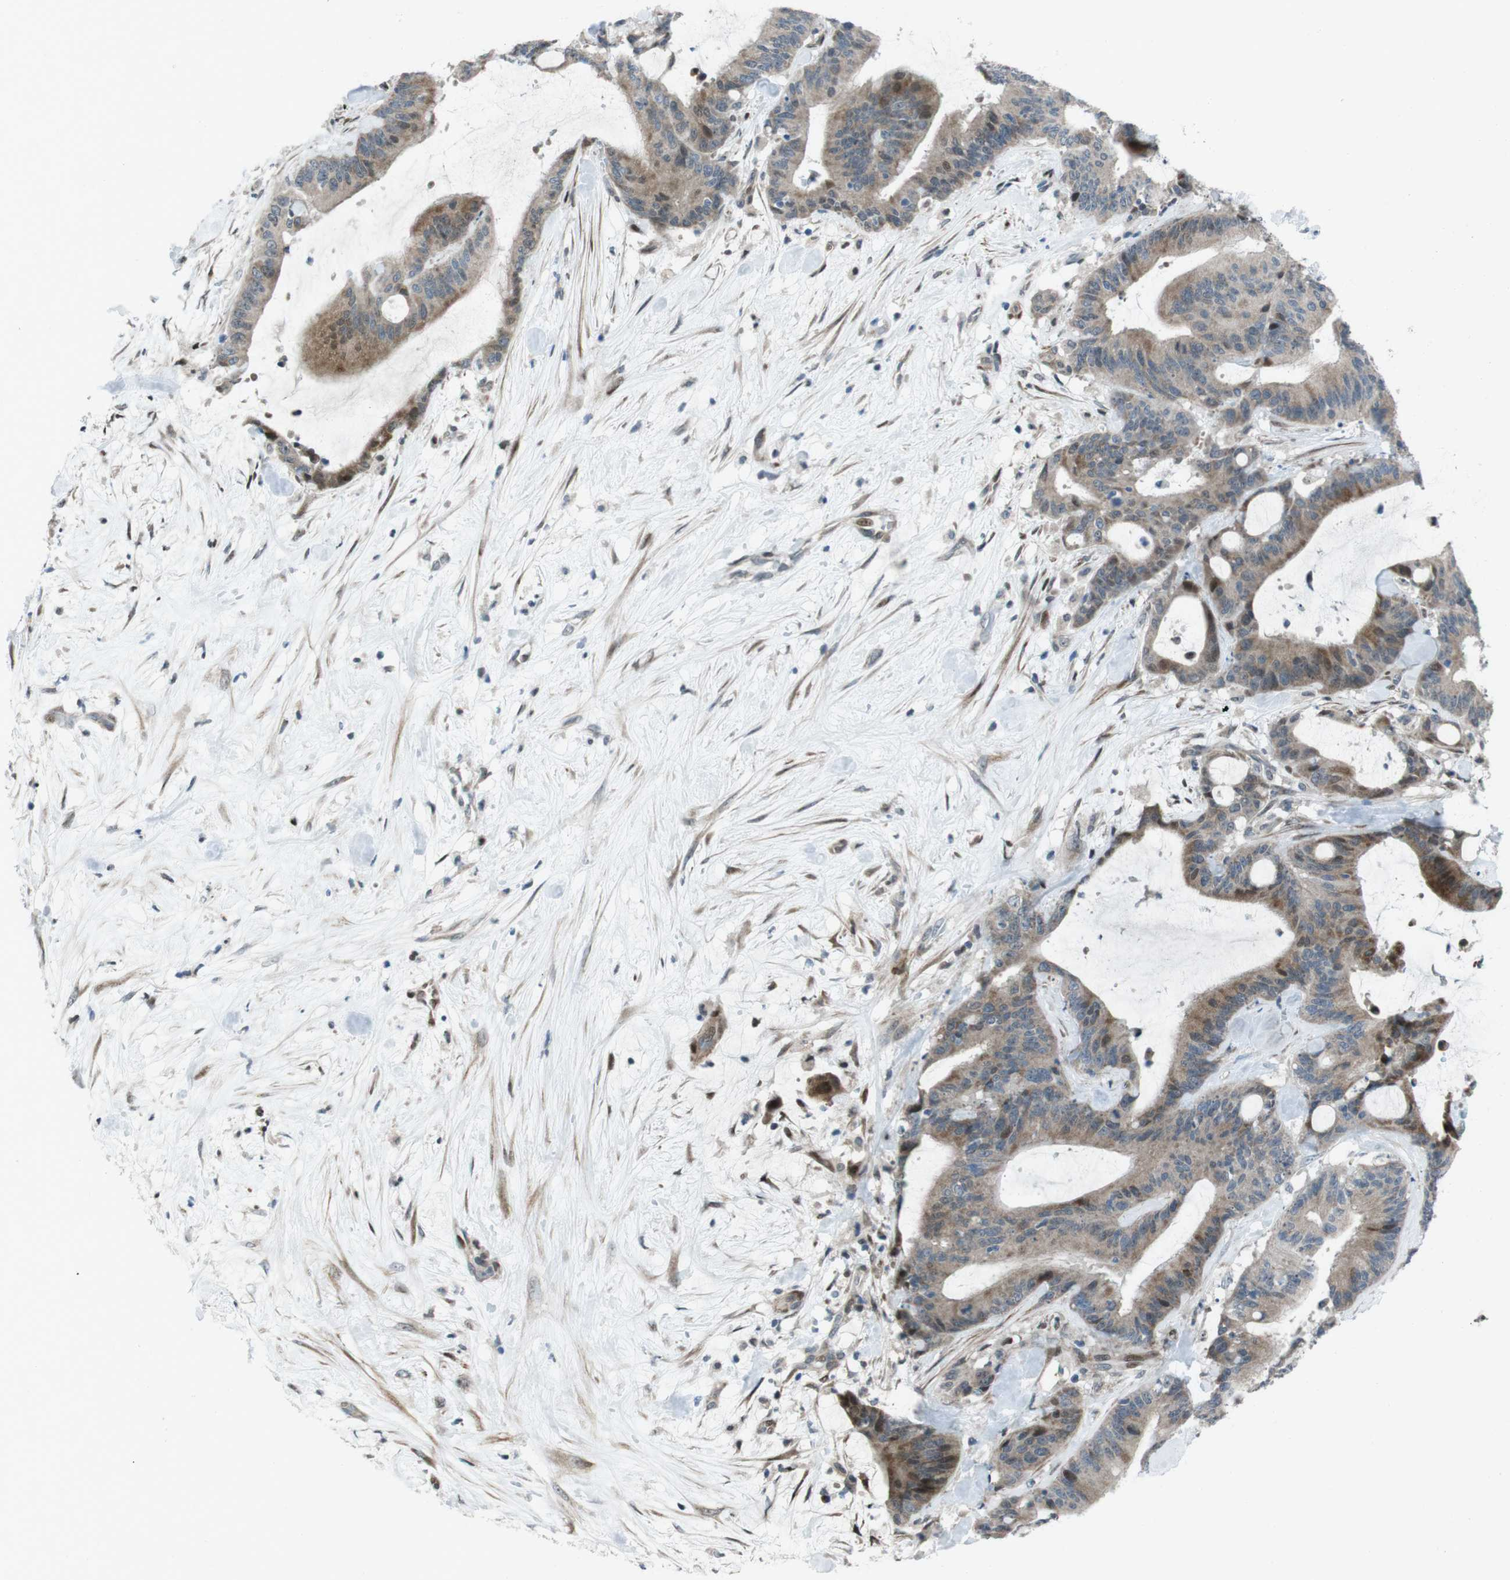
{"staining": {"intensity": "moderate", "quantity": ">75%", "location": "cytoplasmic/membranous,nuclear"}, "tissue": "liver cancer", "cell_type": "Tumor cells", "image_type": "cancer", "snomed": [{"axis": "morphology", "description": "Cholangiocarcinoma"}, {"axis": "topography", "description": "Liver"}], "caption": "Immunohistochemical staining of human cholangiocarcinoma (liver) demonstrates moderate cytoplasmic/membranous and nuclear protein positivity in about >75% of tumor cells.", "gene": "PBRM1", "patient": {"sex": "female", "age": 73}}